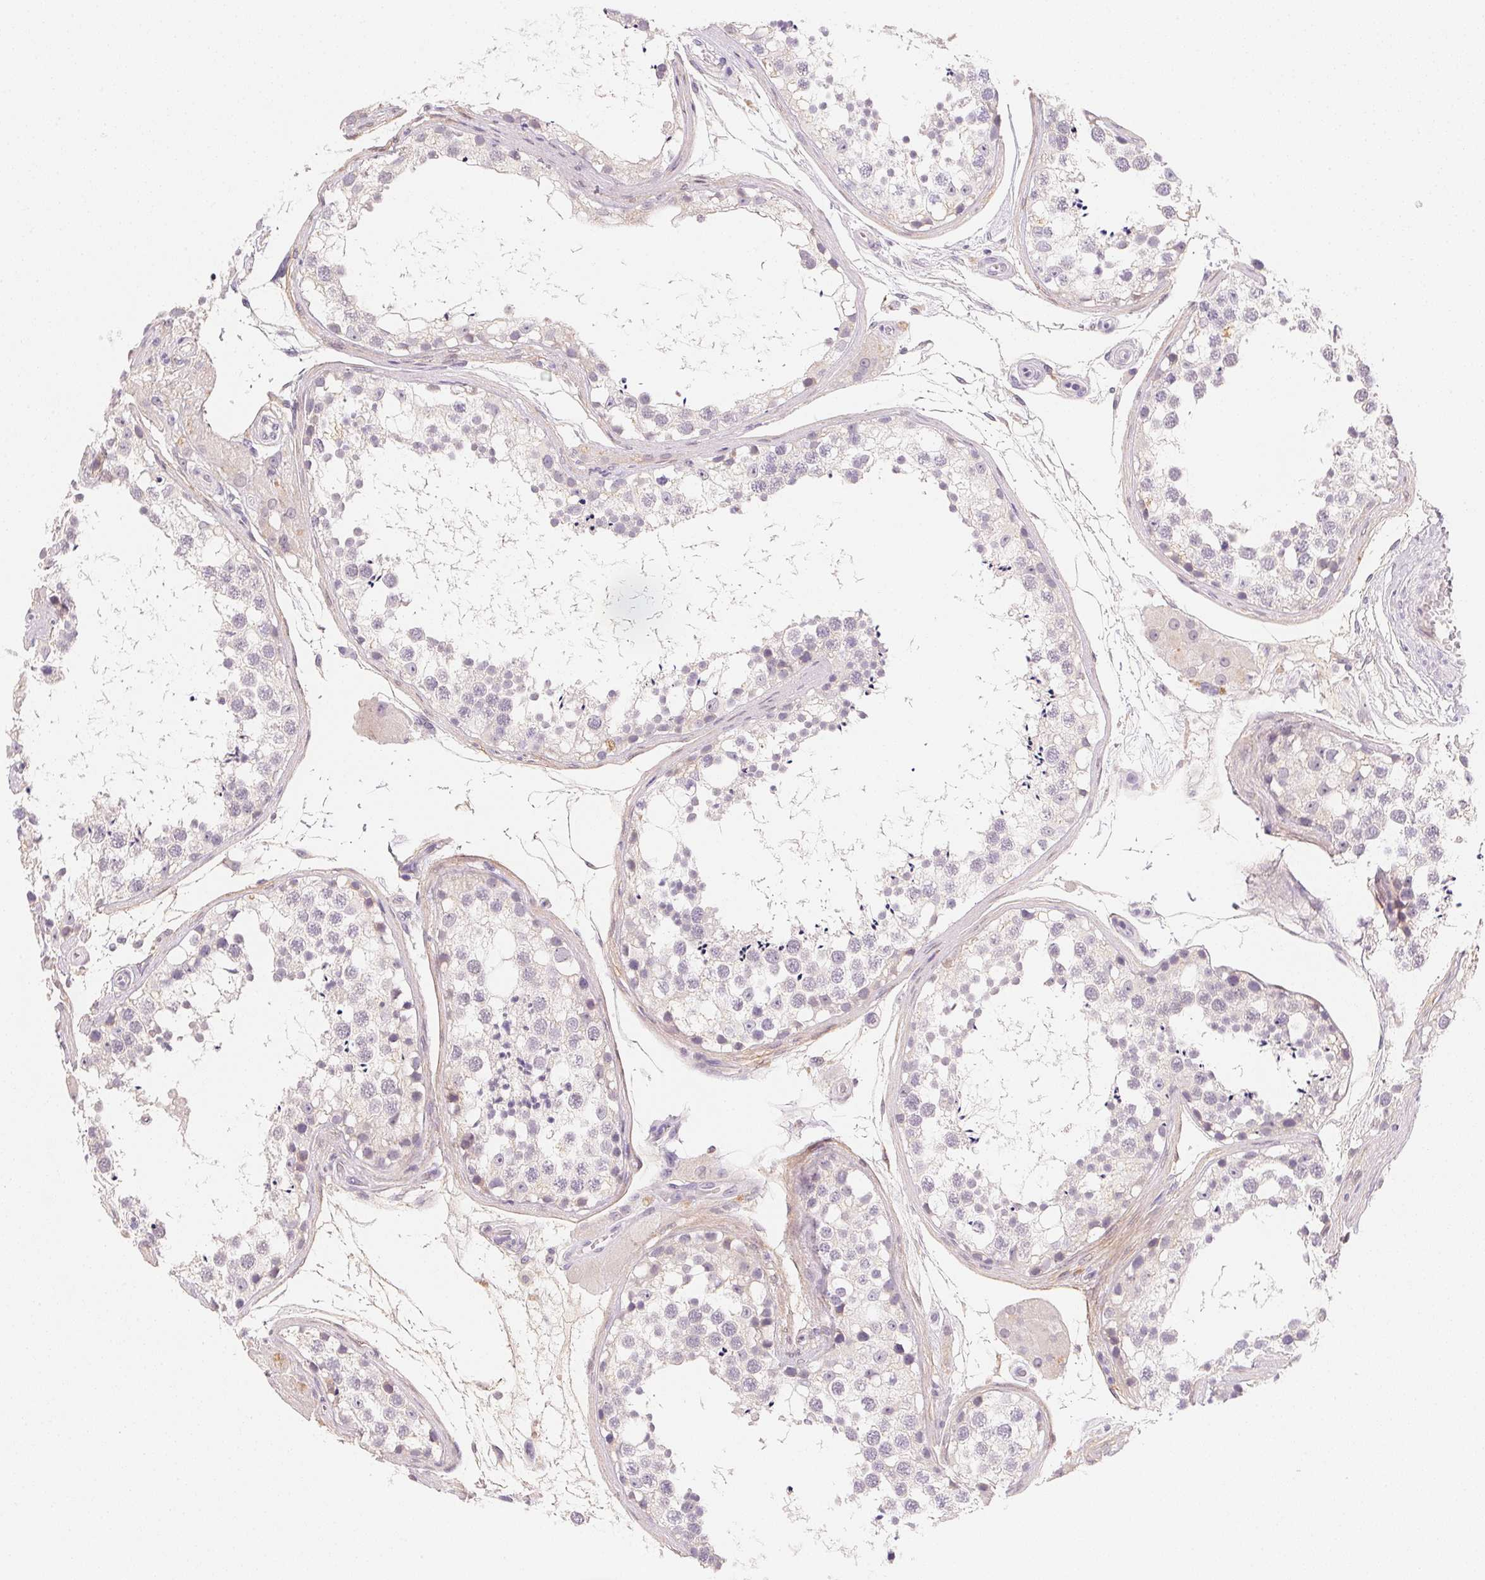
{"staining": {"intensity": "negative", "quantity": "none", "location": "none"}, "tissue": "testis", "cell_type": "Cells in seminiferous ducts", "image_type": "normal", "snomed": [{"axis": "morphology", "description": "Normal tissue, NOS"}, {"axis": "morphology", "description": "Seminoma, NOS"}, {"axis": "topography", "description": "Testis"}], "caption": "IHC image of unremarkable testis: testis stained with DAB (3,3'-diaminobenzidine) displays no significant protein expression in cells in seminiferous ducts.", "gene": "MCOLN3", "patient": {"sex": "male", "age": 65}}